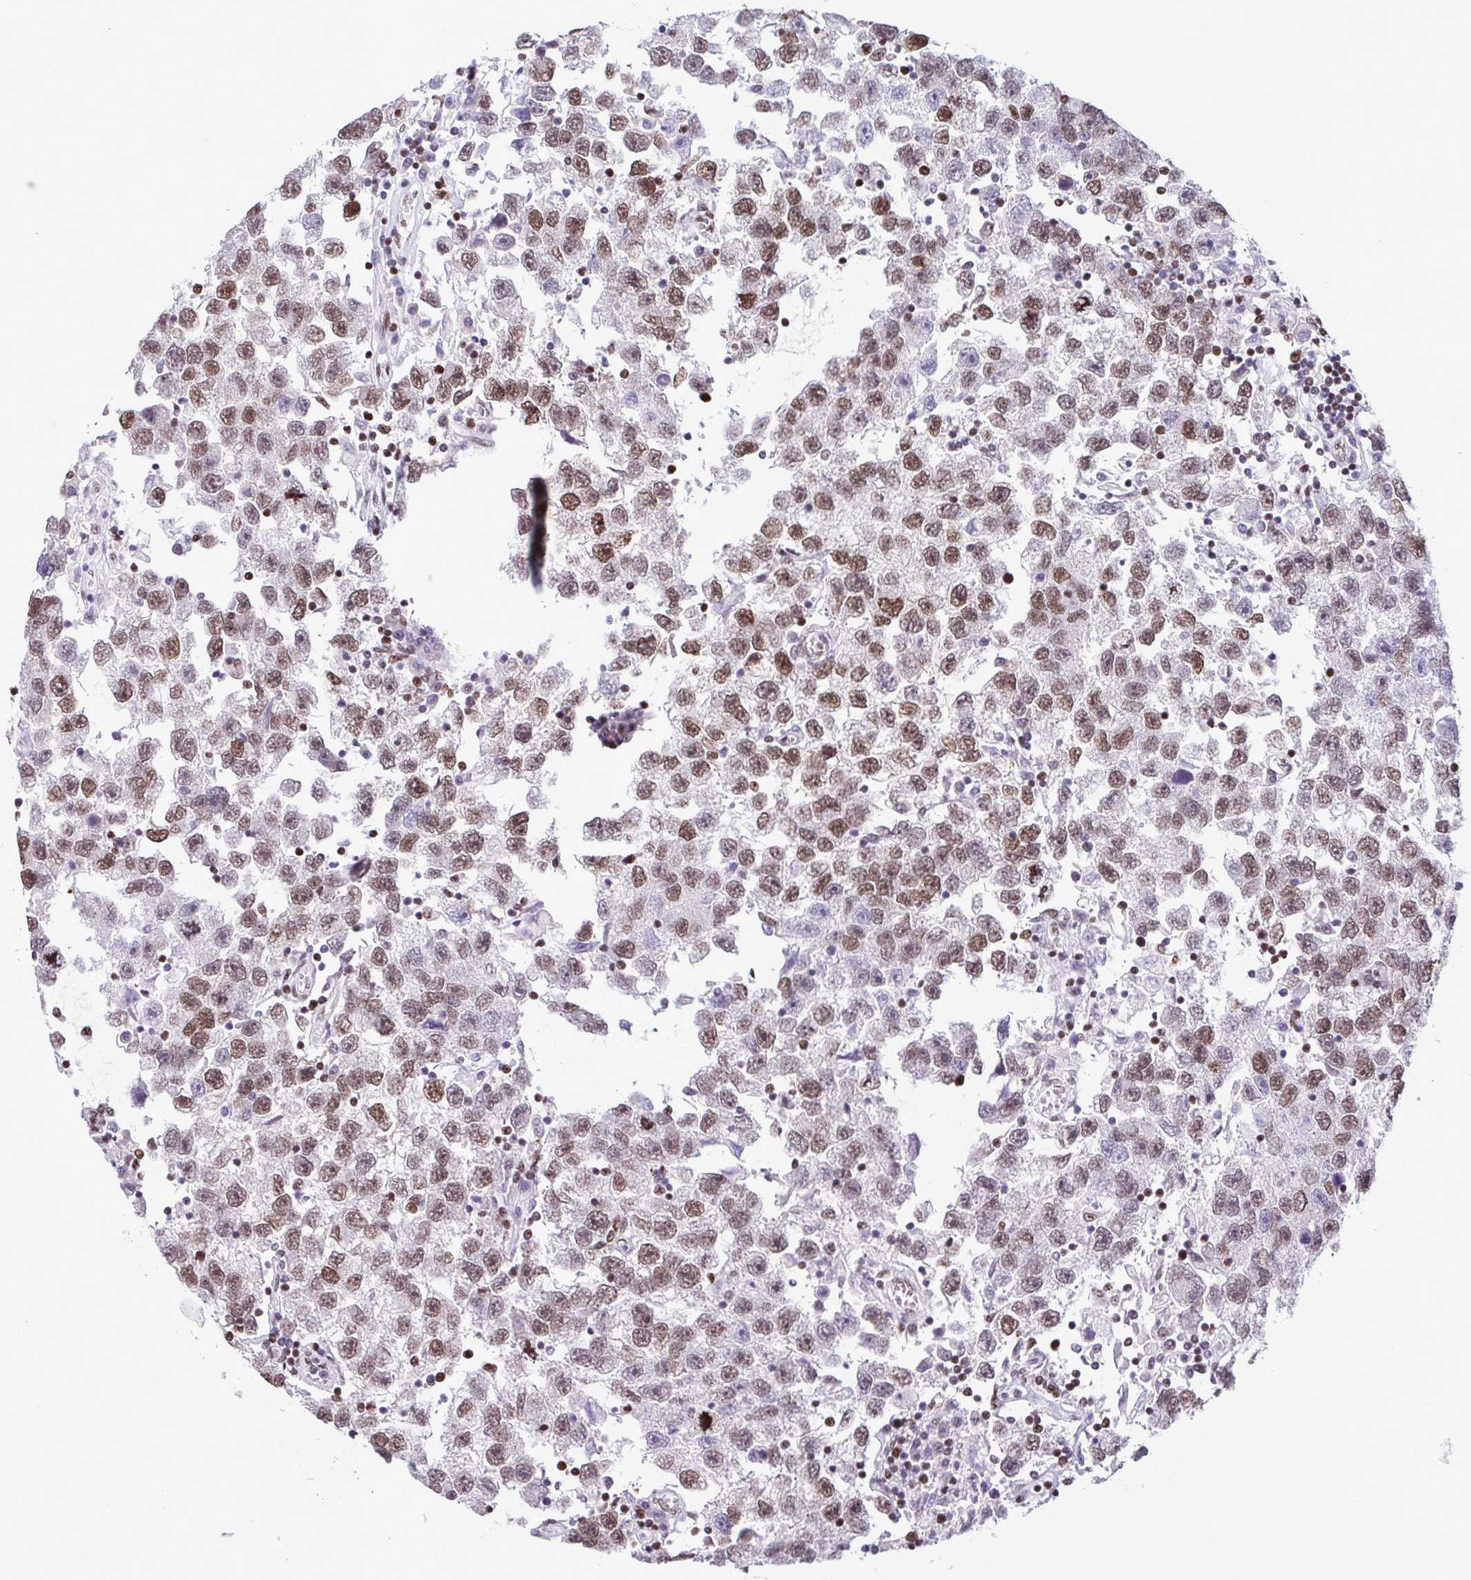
{"staining": {"intensity": "moderate", "quantity": ">75%", "location": "nuclear"}, "tissue": "testis cancer", "cell_type": "Tumor cells", "image_type": "cancer", "snomed": [{"axis": "morphology", "description": "Seminoma, NOS"}, {"axis": "topography", "description": "Testis"}], "caption": "Immunohistochemical staining of testis cancer shows moderate nuclear protein staining in about >75% of tumor cells. (brown staining indicates protein expression, while blue staining denotes nuclei).", "gene": "TIMM21", "patient": {"sex": "male", "age": 26}}